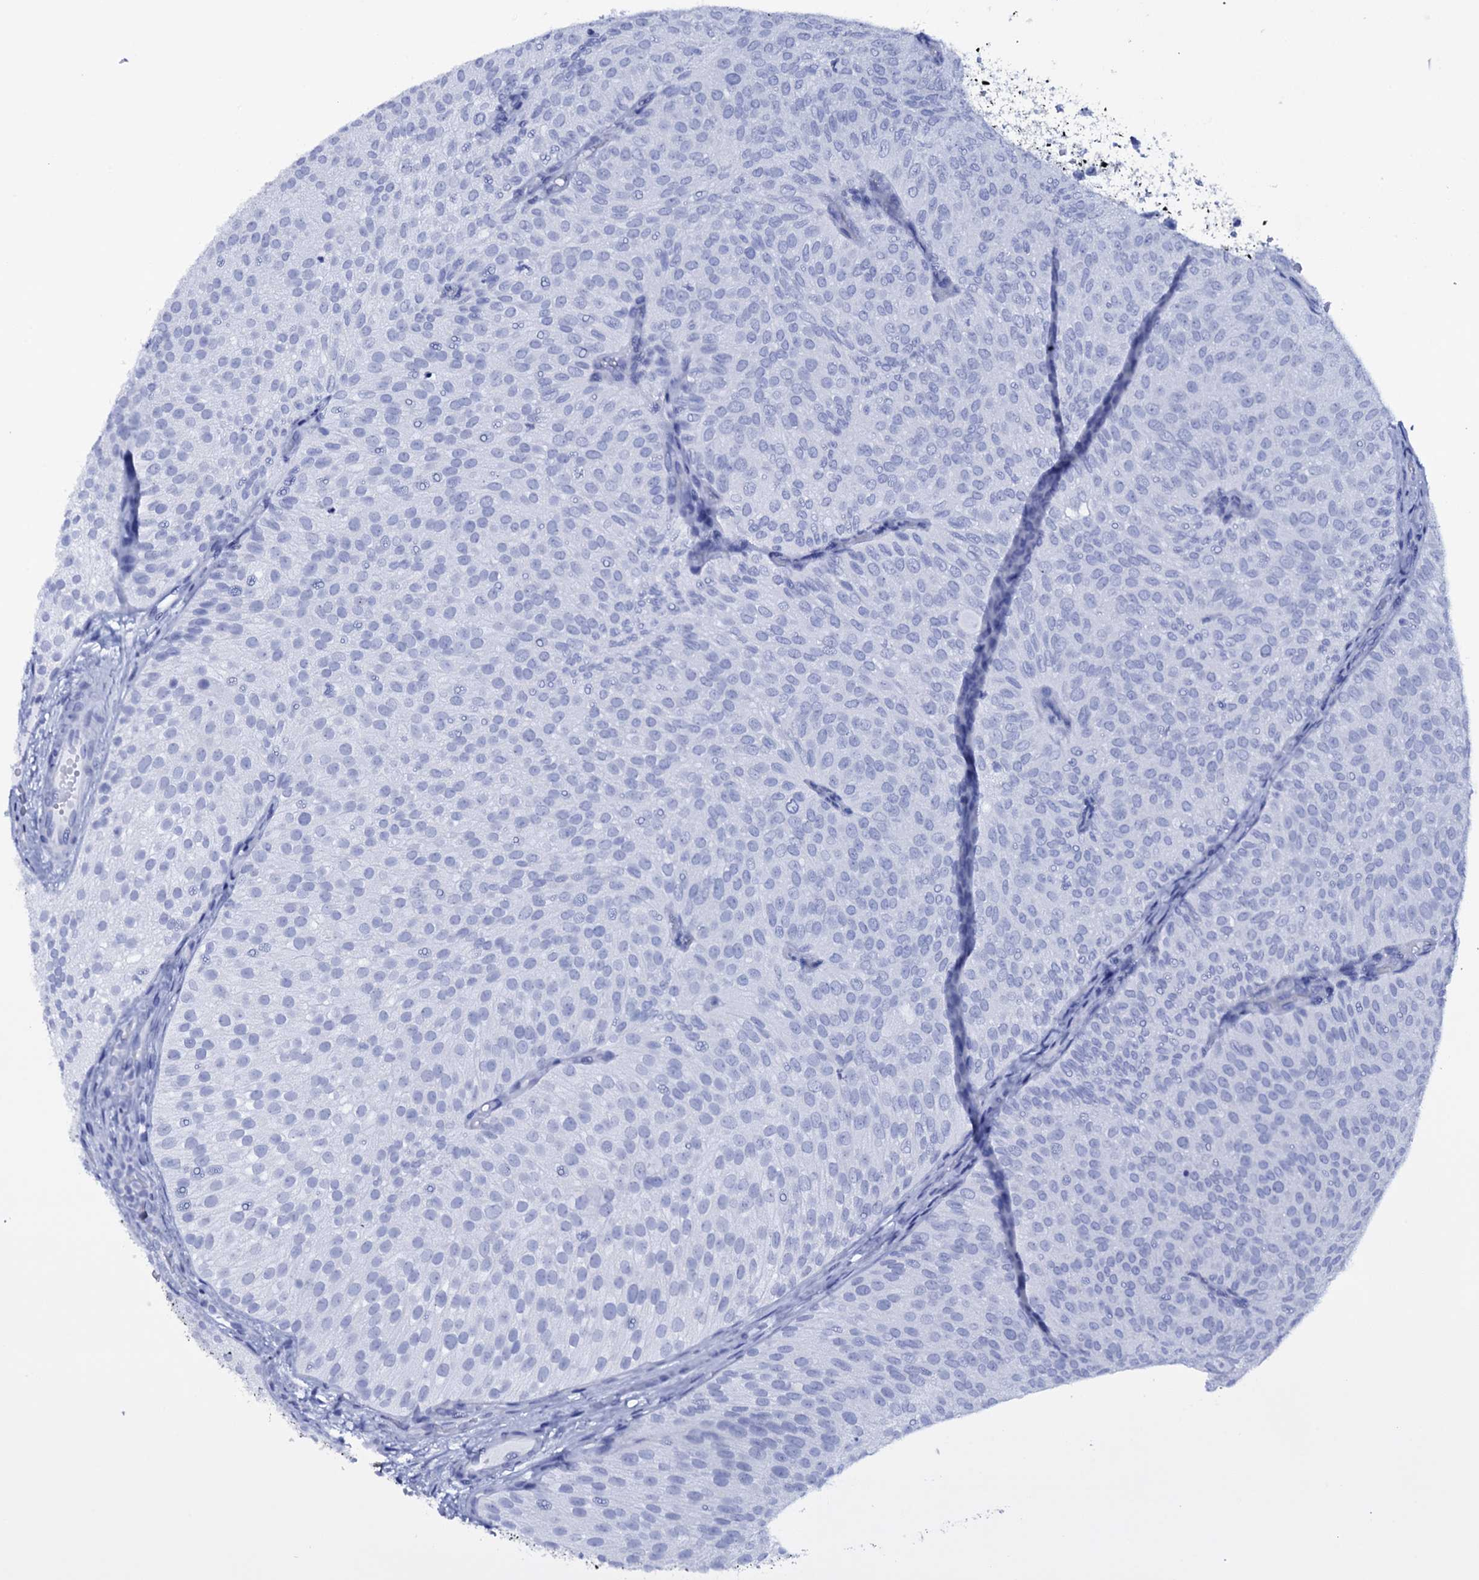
{"staining": {"intensity": "negative", "quantity": "none", "location": "none"}, "tissue": "urothelial cancer", "cell_type": "Tumor cells", "image_type": "cancer", "snomed": [{"axis": "morphology", "description": "Urothelial carcinoma, Low grade"}, {"axis": "topography", "description": "Urinary bladder"}], "caption": "Tumor cells show no significant protein positivity in urothelial cancer.", "gene": "ITPRID2", "patient": {"sex": "male", "age": 78}}